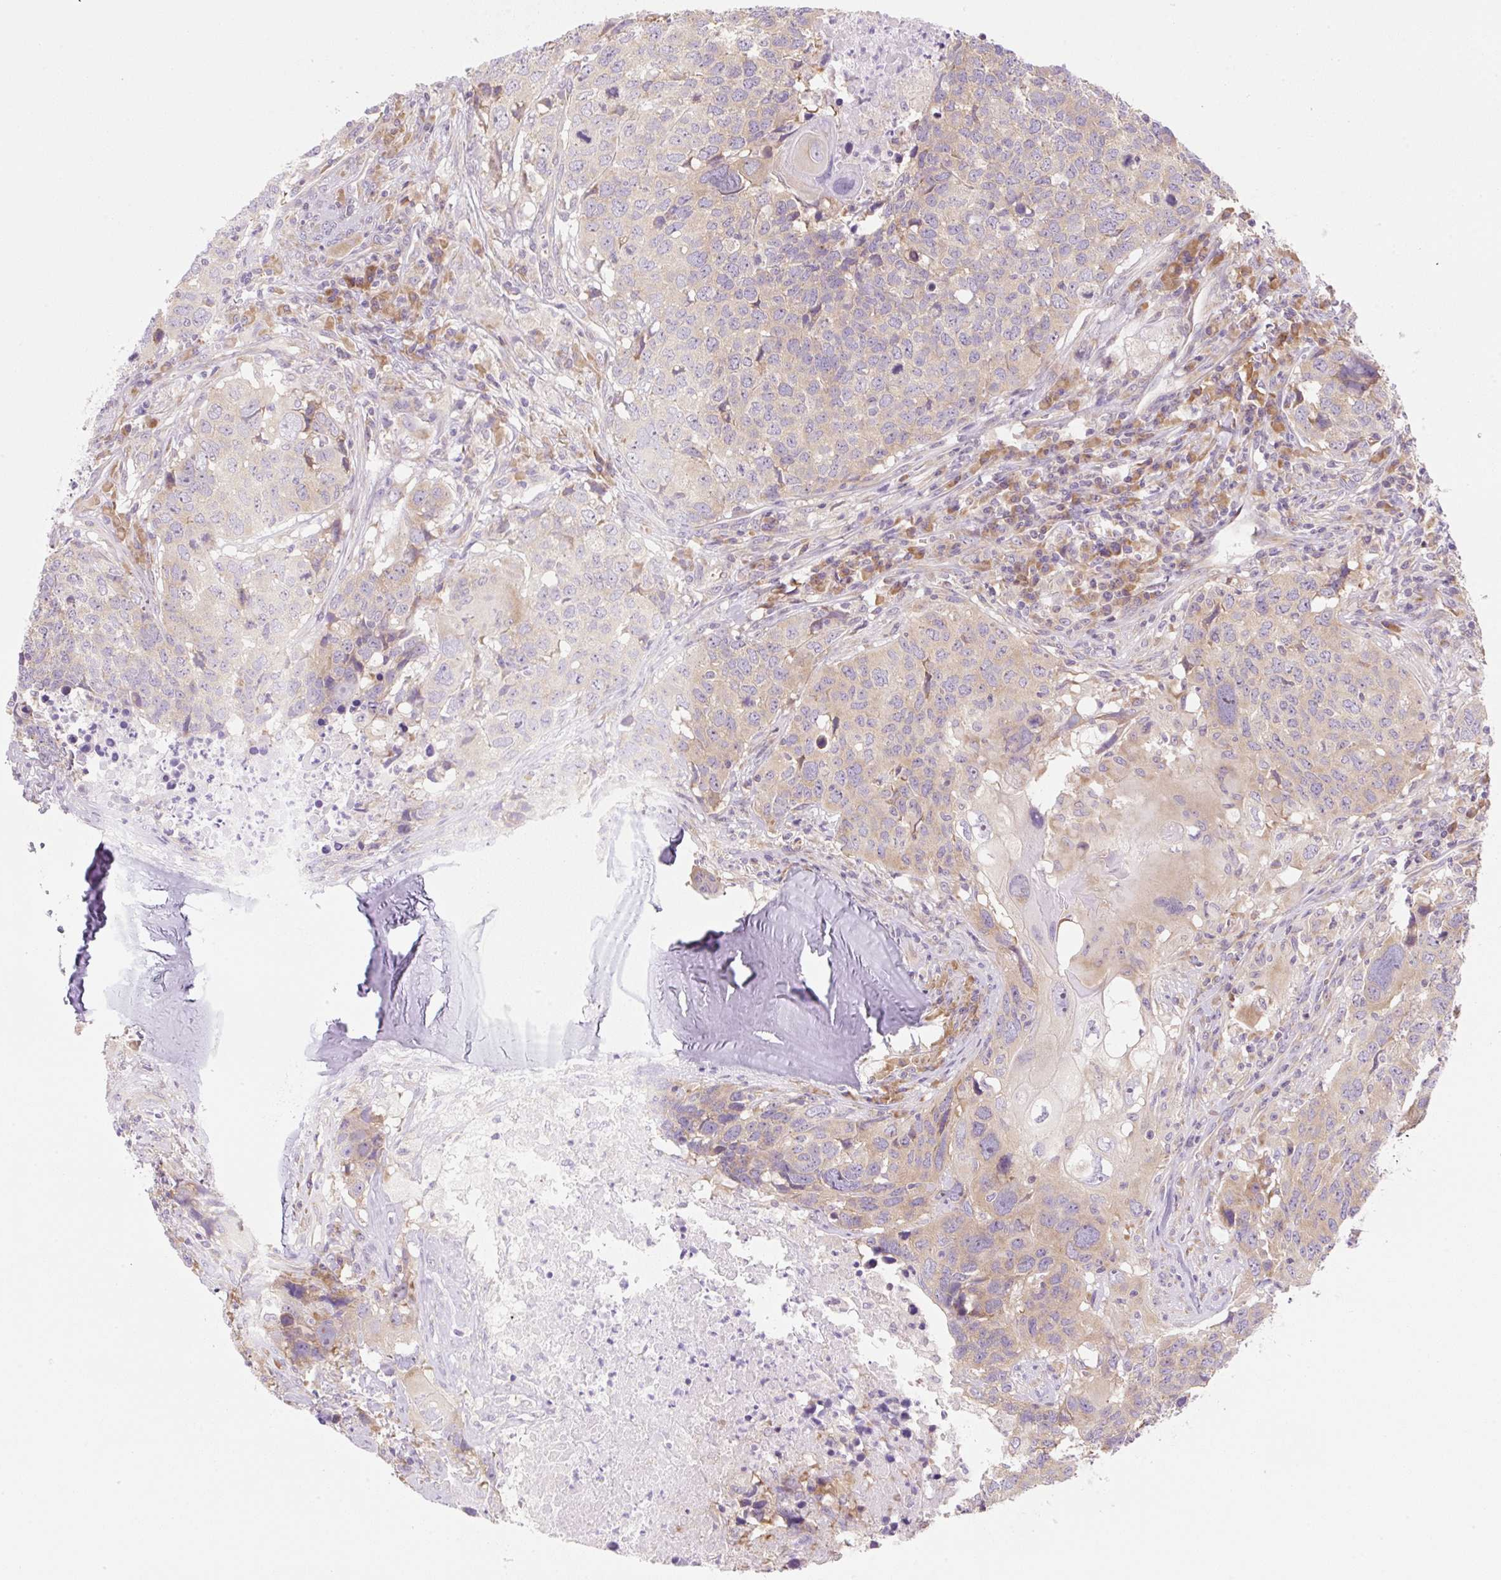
{"staining": {"intensity": "weak", "quantity": "25%-75%", "location": "cytoplasmic/membranous"}, "tissue": "head and neck cancer", "cell_type": "Tumor cells", "image_type": "cancer", "snomed": [{"axis": "morphology", "description": "Normal tissue, NOS"}, {"axis": "morphology", "description": "Squamous cell carcinoma, NOS"}, {"axis": "topography", "description": "Skeletal muscle"}, {"axis": "topography", "description": "Vascular tissue"}, {"axis": "topography", "description": "Peripheral nerve tissue"}, {"axis": "topography", "description": "Head-Neck"}], "caption": "DAB (3,3'-diaminobenzidine) immunohistochemical staining of head and neck cancer (squamous cell carcinoma) exhibits weak cytoplasmic/membranous protein positivity in about 25%-75% of tumor cells.", "gene": "RPL18A", "patient": {"sex": "male", "age": 66}}